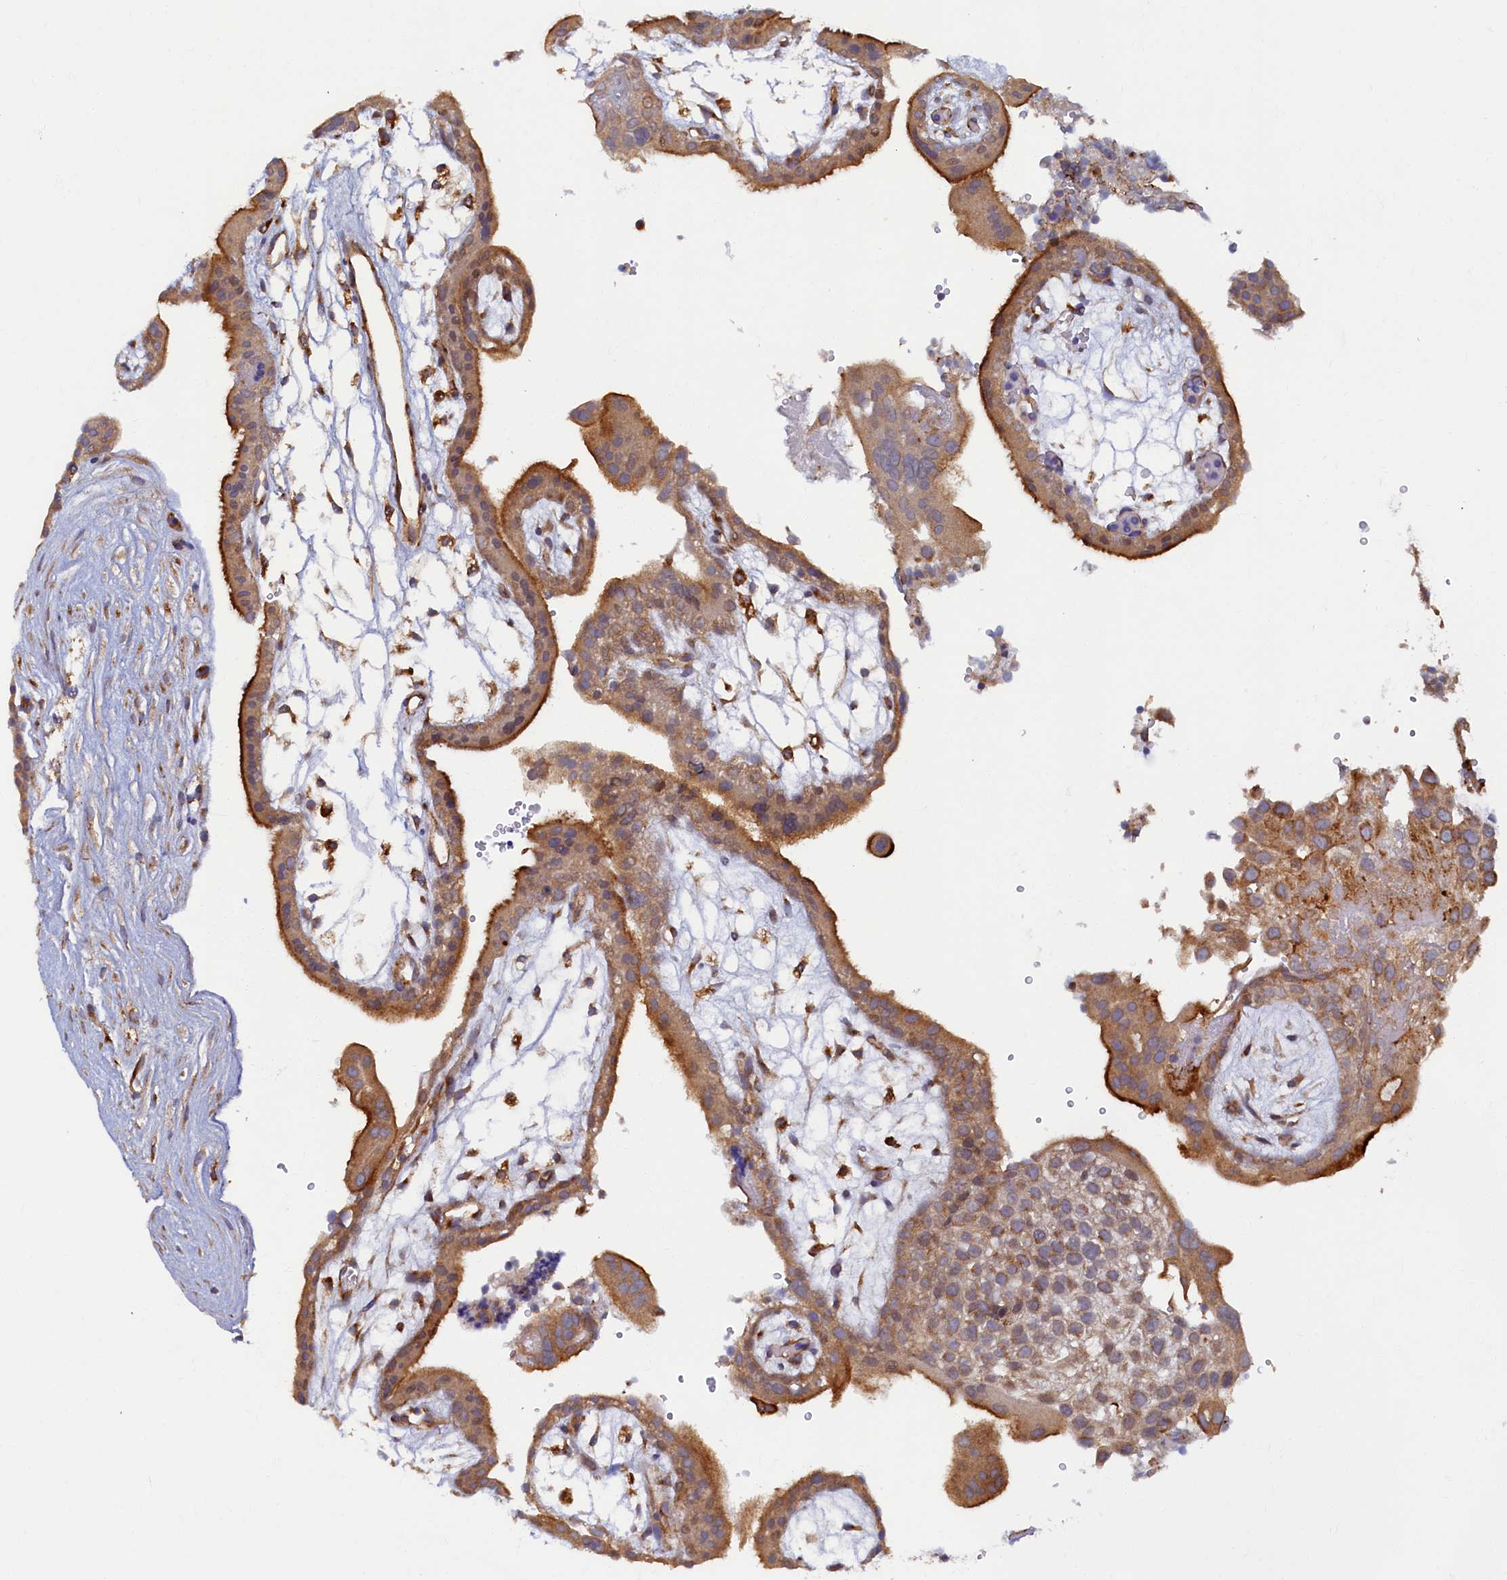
{"staining": {"intensity": "moderate", "quantity": ">75%", "location": "cytoplasmic/membranous,nuclear"}, "tissue": "placenta", "cell_type": "Trophoblastic cells", "image_type": "normal", "snomed": [{"axis": "morphology", "description": "Normal tissue, NOS"}, {"axis": "topography", "description": "Placenta"}], "caption": "High-power microscopy captured an immunohistochemistry (IHC) histopathology image of unremarkable placenta, revealing moderate cytoplasmic/membranous,nuclear expression in about >75% of trophoblastic cells. Nuclei are stained in blue.", "gene": "STX12", "patient": {"sex": "female", "age": 18}}